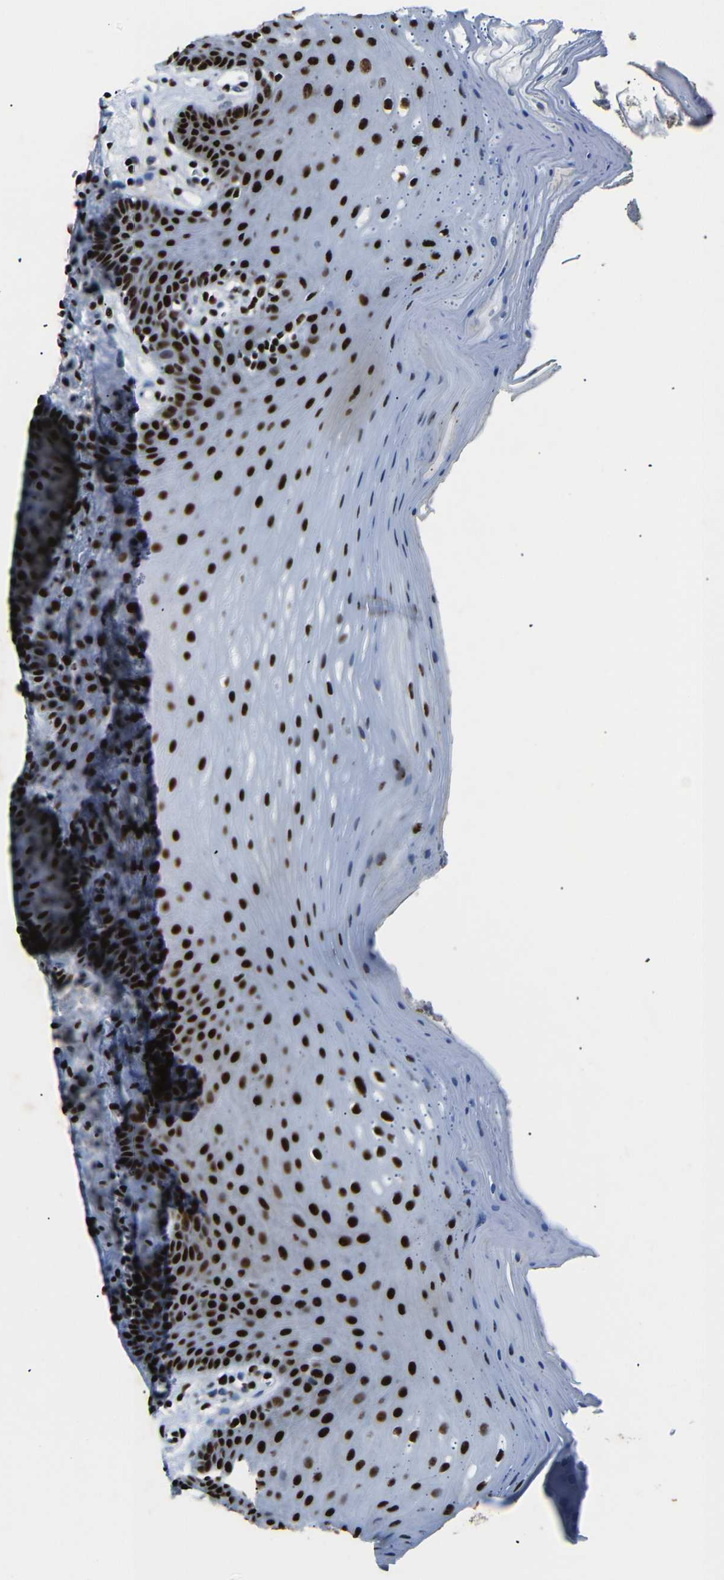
{"staining": {"intensity": "strong", "quantity": "25%-75%", "location": "nuclear"}, "tissue": "oral mucosa", "cell_type": "Squamous epithelial cells", "image_type": "normal", "snomed": [{"axis": "morphology", "description": "Normal tissue, NOS"}, {"axis": "topography", "description": "Skeletal muscle"}, {"axis": "topography", "description": "Oral tissue"}], "caption": "The micrograph displays immunohistochemical staining of benign oral mucosa. There is strong nuclear staining is appreciated in approximately 25%-75% of squamous epithelial cells.", "gene": "SRSF1", "patient": {"sex": "male", "age": 58}}